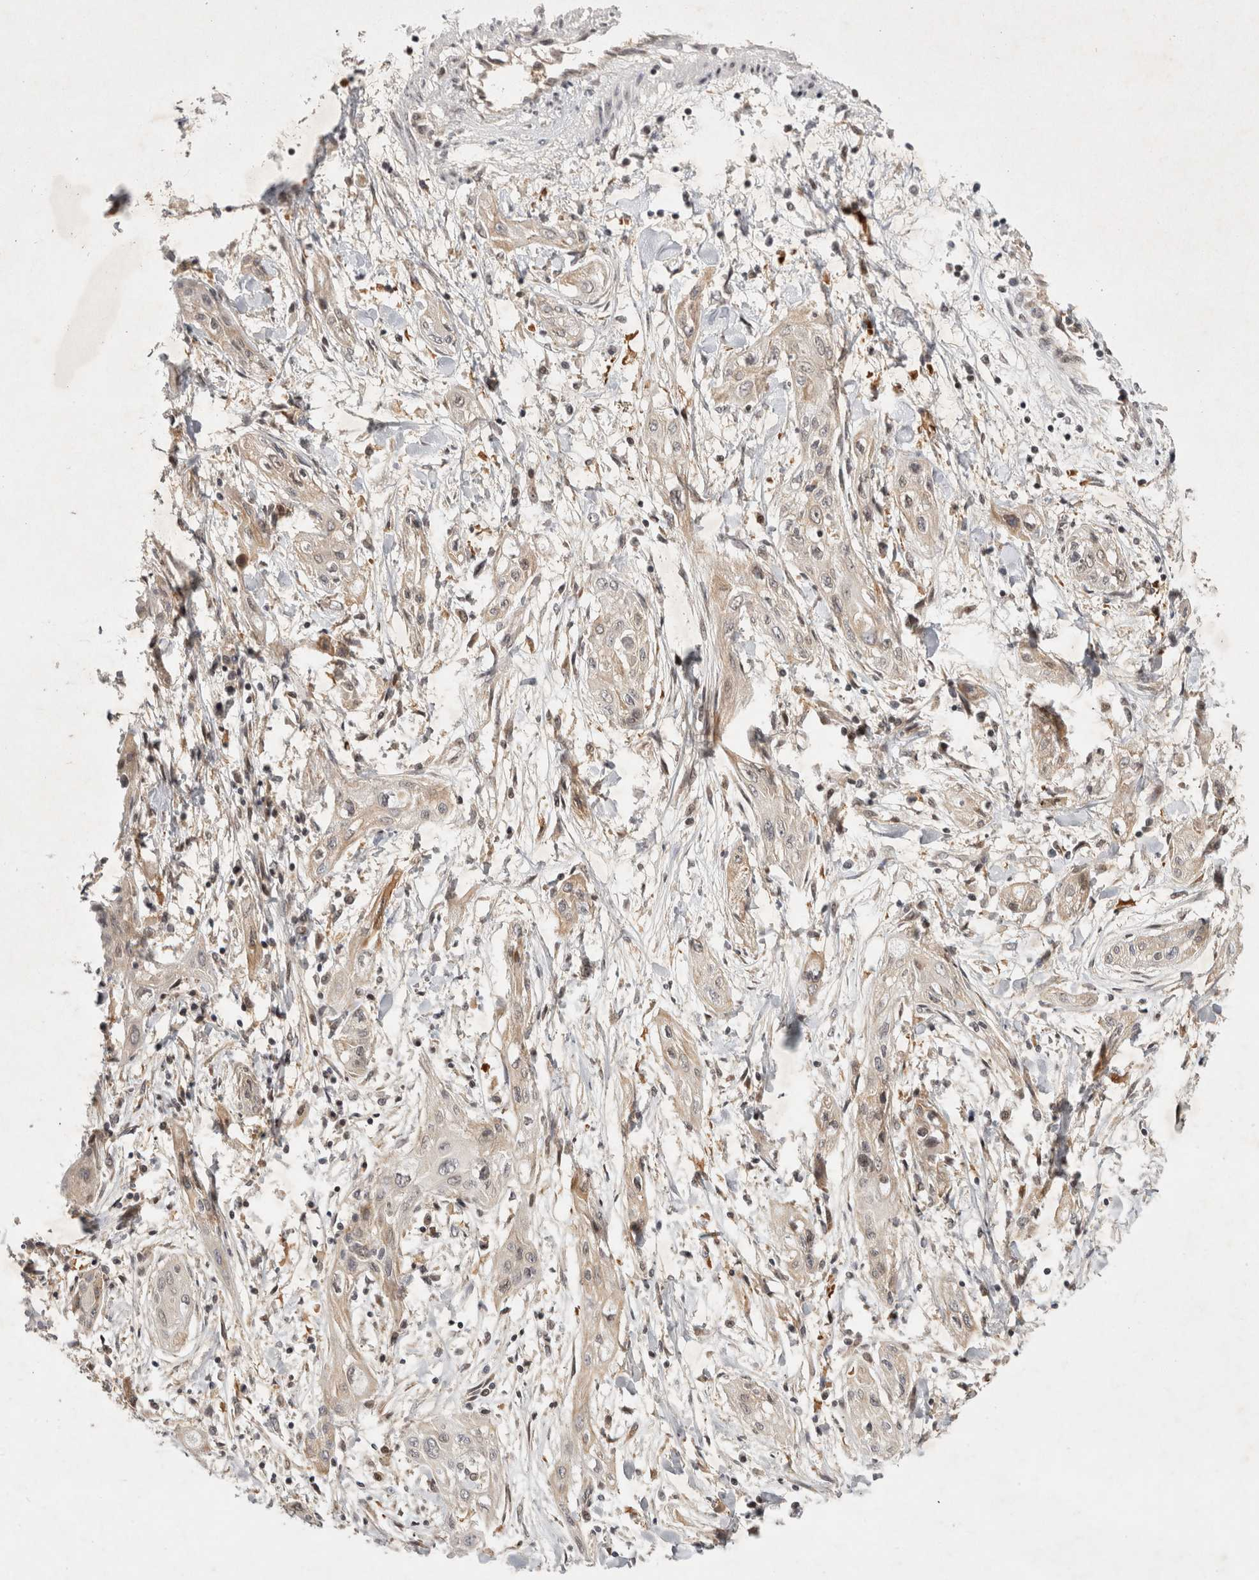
{"staining": {"intensity": "weak", "quantity": "<25%", "location": "cytoplasmic/membranous"}, "tissue": "lung cancer", "cell_type": "Tumor cells", "image_type": "cancer", "snomed": [{"axis": "morphology", "description": "Squamous cell carcinoma, NOS"}, {"axis": "topography", "description": "Lung"}], "caption": "Histopathology image shows no protein staining in tumor cells of lung cancer tissue.", "gene": "ZNF318", "patient": {"sex": "female", "age": 47}}